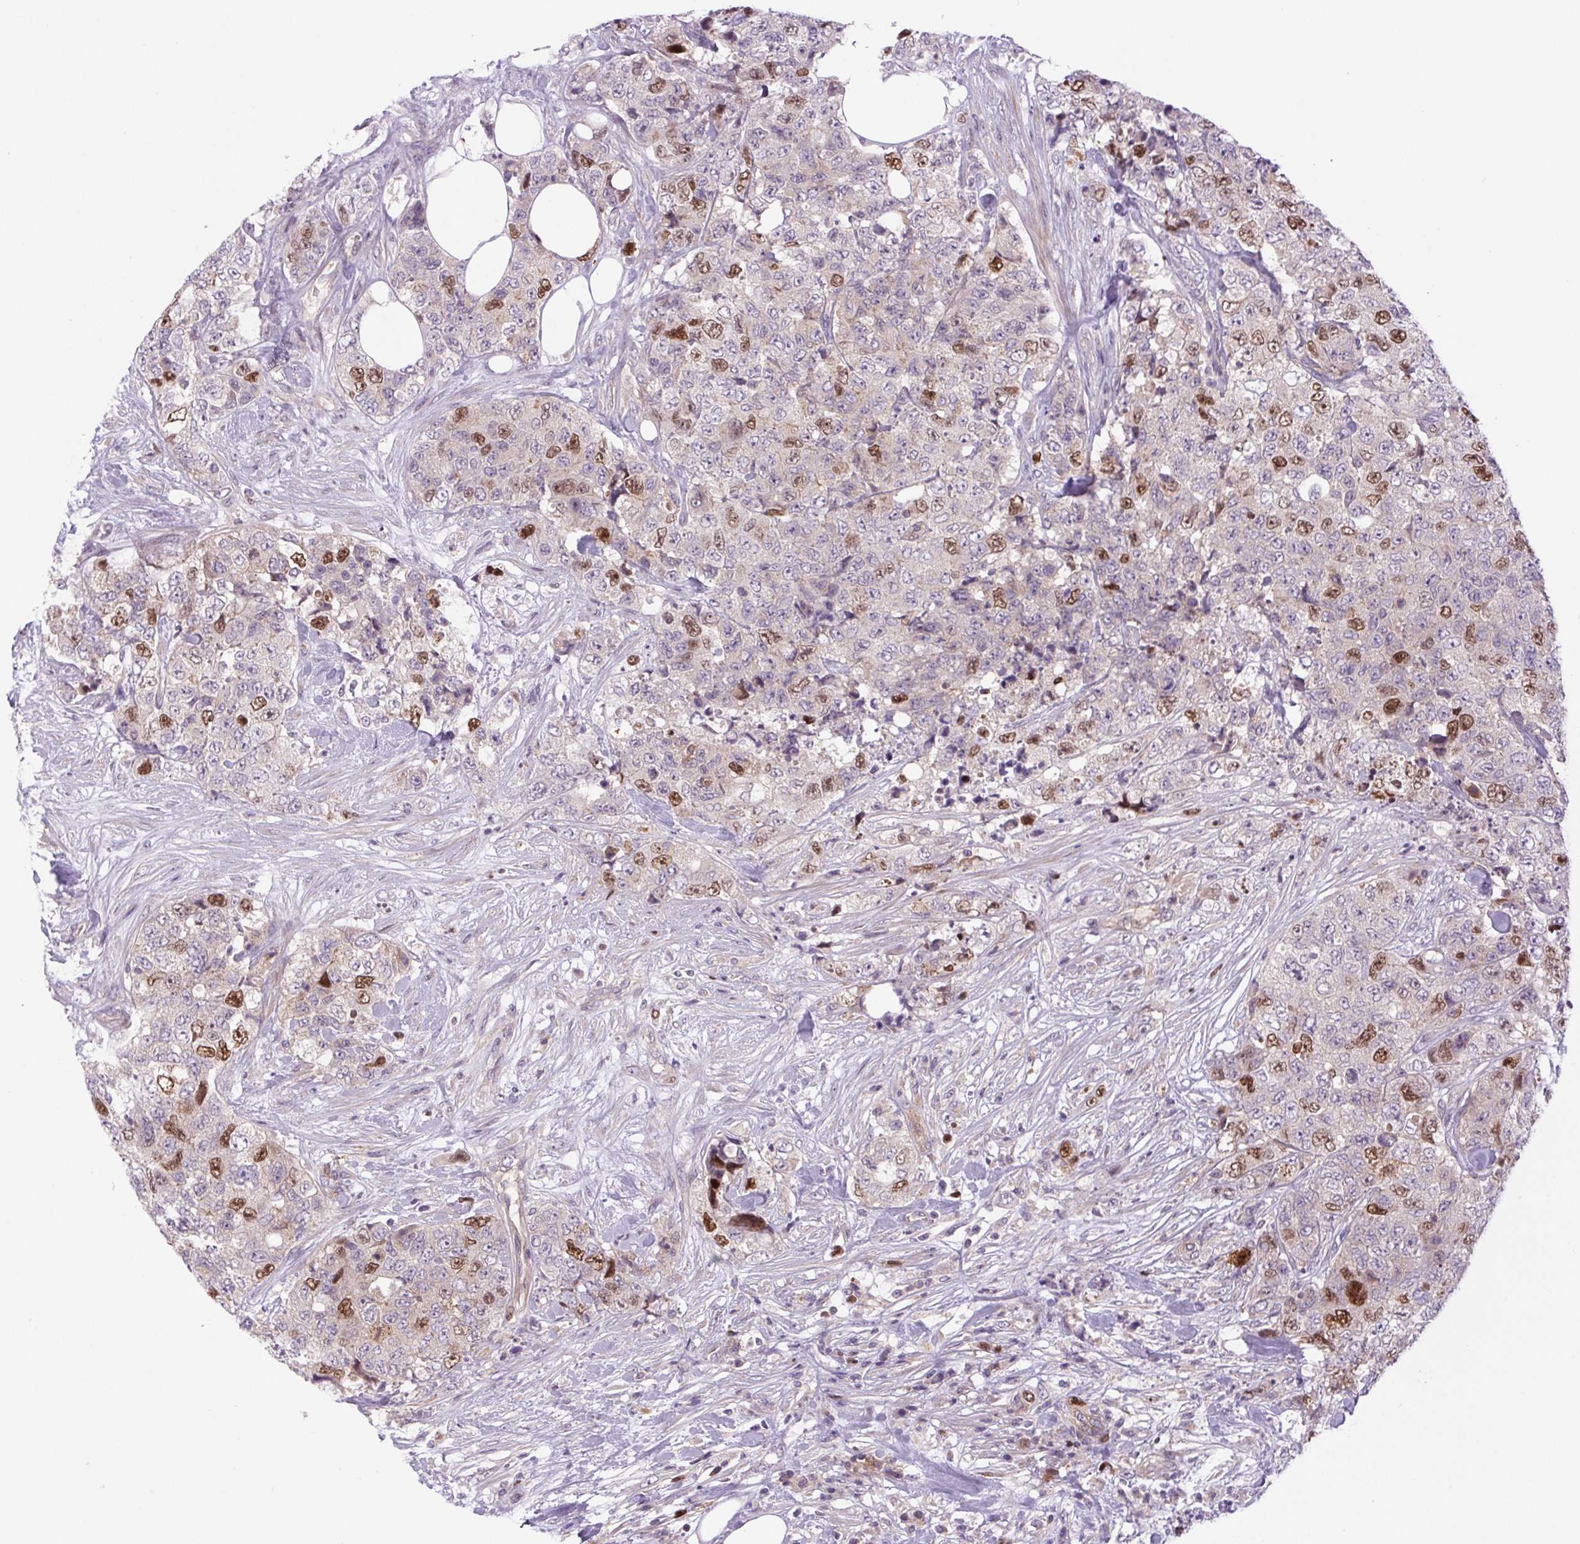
{"staining": {"intensity": "moderate", "quantity": "25%-75%", "location": "nuclear"}, "tissue": "urothelial cancer", "cell_type": "Tumor cells", "image_type": "cancer", "snomed": [{"axis": "morphology", "description": "Urothelial carcinoma, High grade"}, {"axis": "topography", "description": "Urinary bladder"}], "caption": "High-magnification brightfield microscopy of high-grade urothelial carcinoma stained with DAB (brown) and counterstained with hematoxylin (blue). tumor cells exhibit moderate nuclear expression is seen in about25%-75% of cells.", "gene": "KIFC1", "patient": {"sex": "female", "age": 78}}